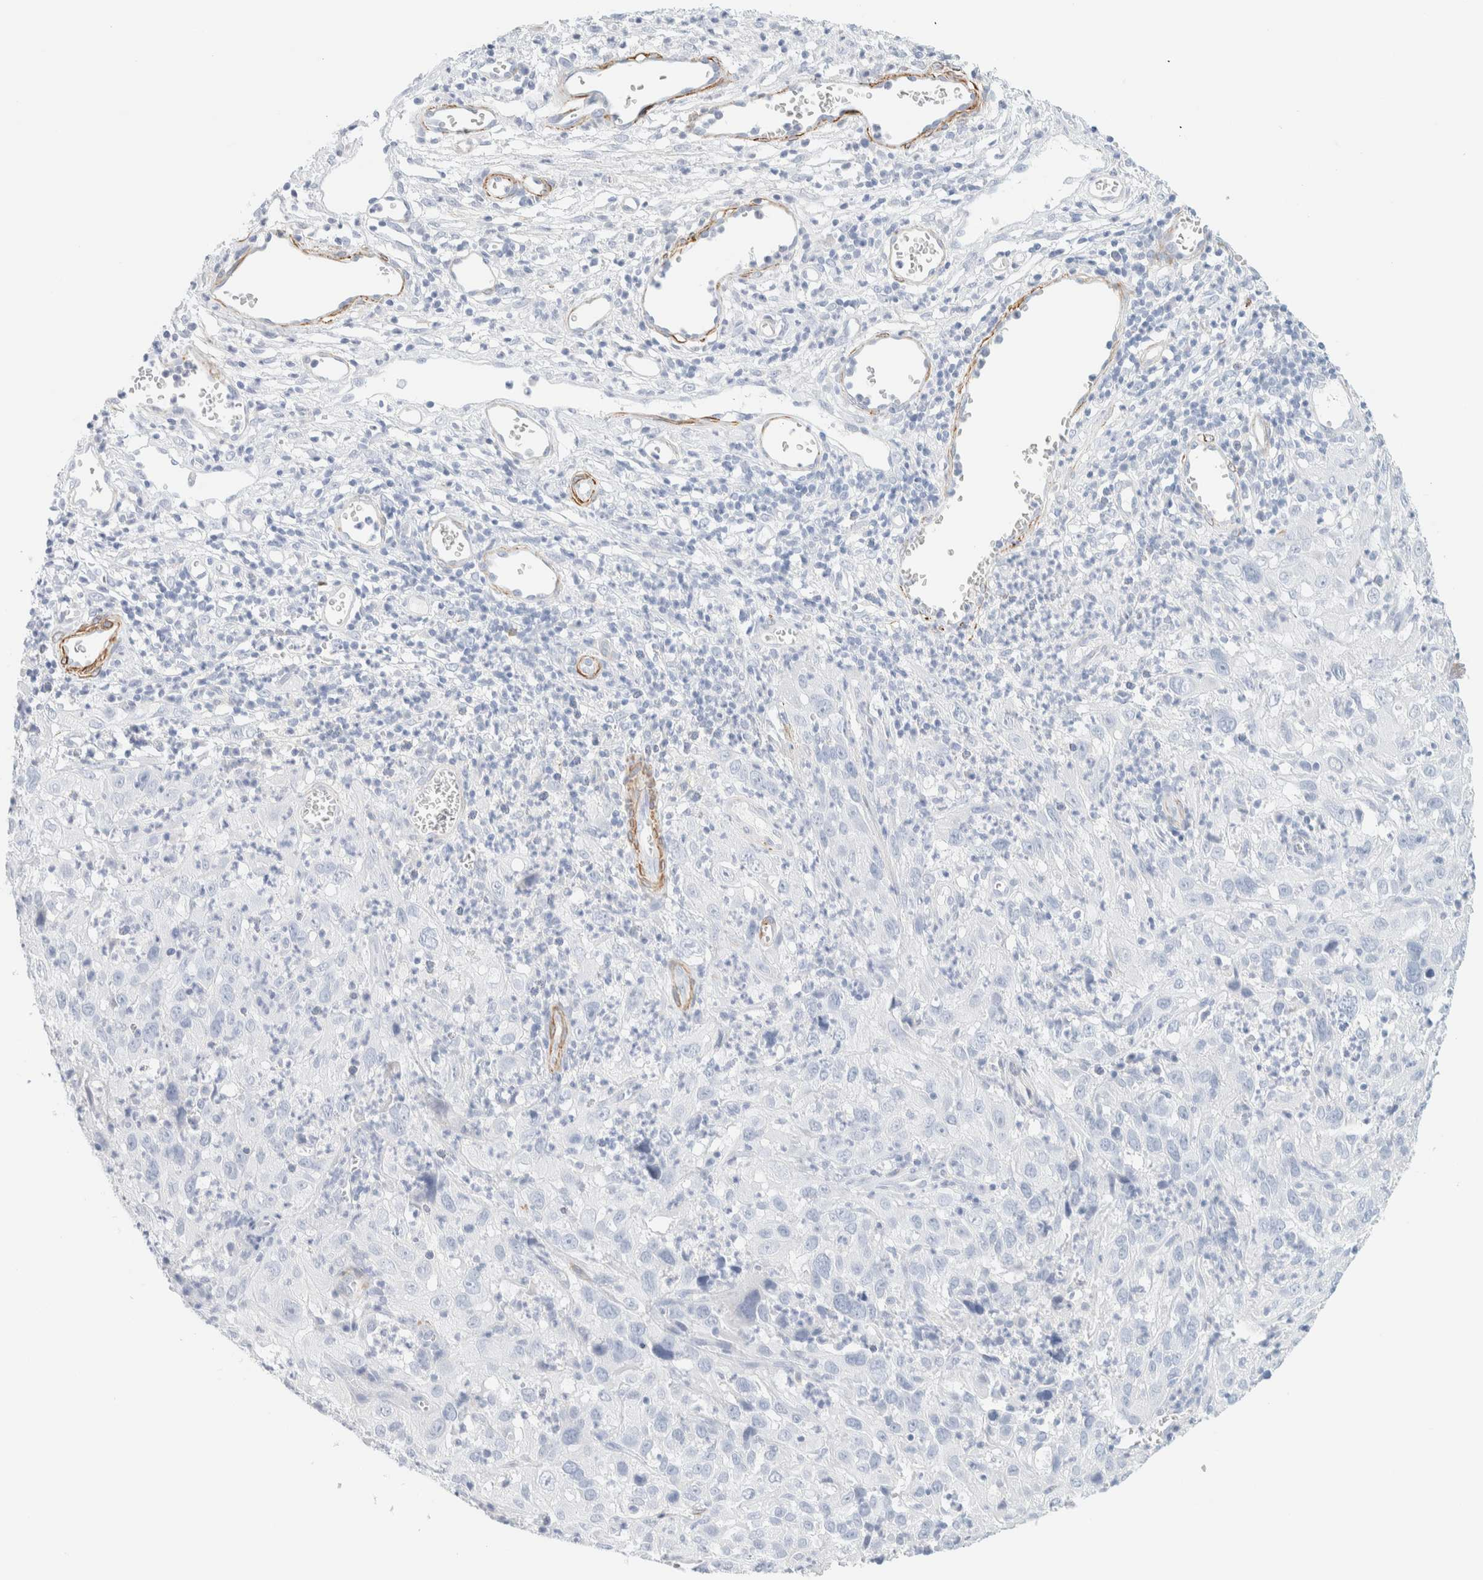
{"staining": {"intensity": "negative", "quantity": "none", "location": "none"}, "tissue": "cervical cancer", "cell_type": "Tumor cells", "image_type": "cancer", "snomed": [{"axis": "morphology", "description": "Squamous cell carcinoma, NOS"}, {"axis": "topography", "description": "Cervix"}], "caption": "Immunohistochemistry (IHC) image of neoplastic tissue: human squamous cell carcinoma (cervical) stained with DAB displays no significant protein staining in tumor cells.", "gene": "AFMID", "patient": {"sex": "female", "age": 32}}